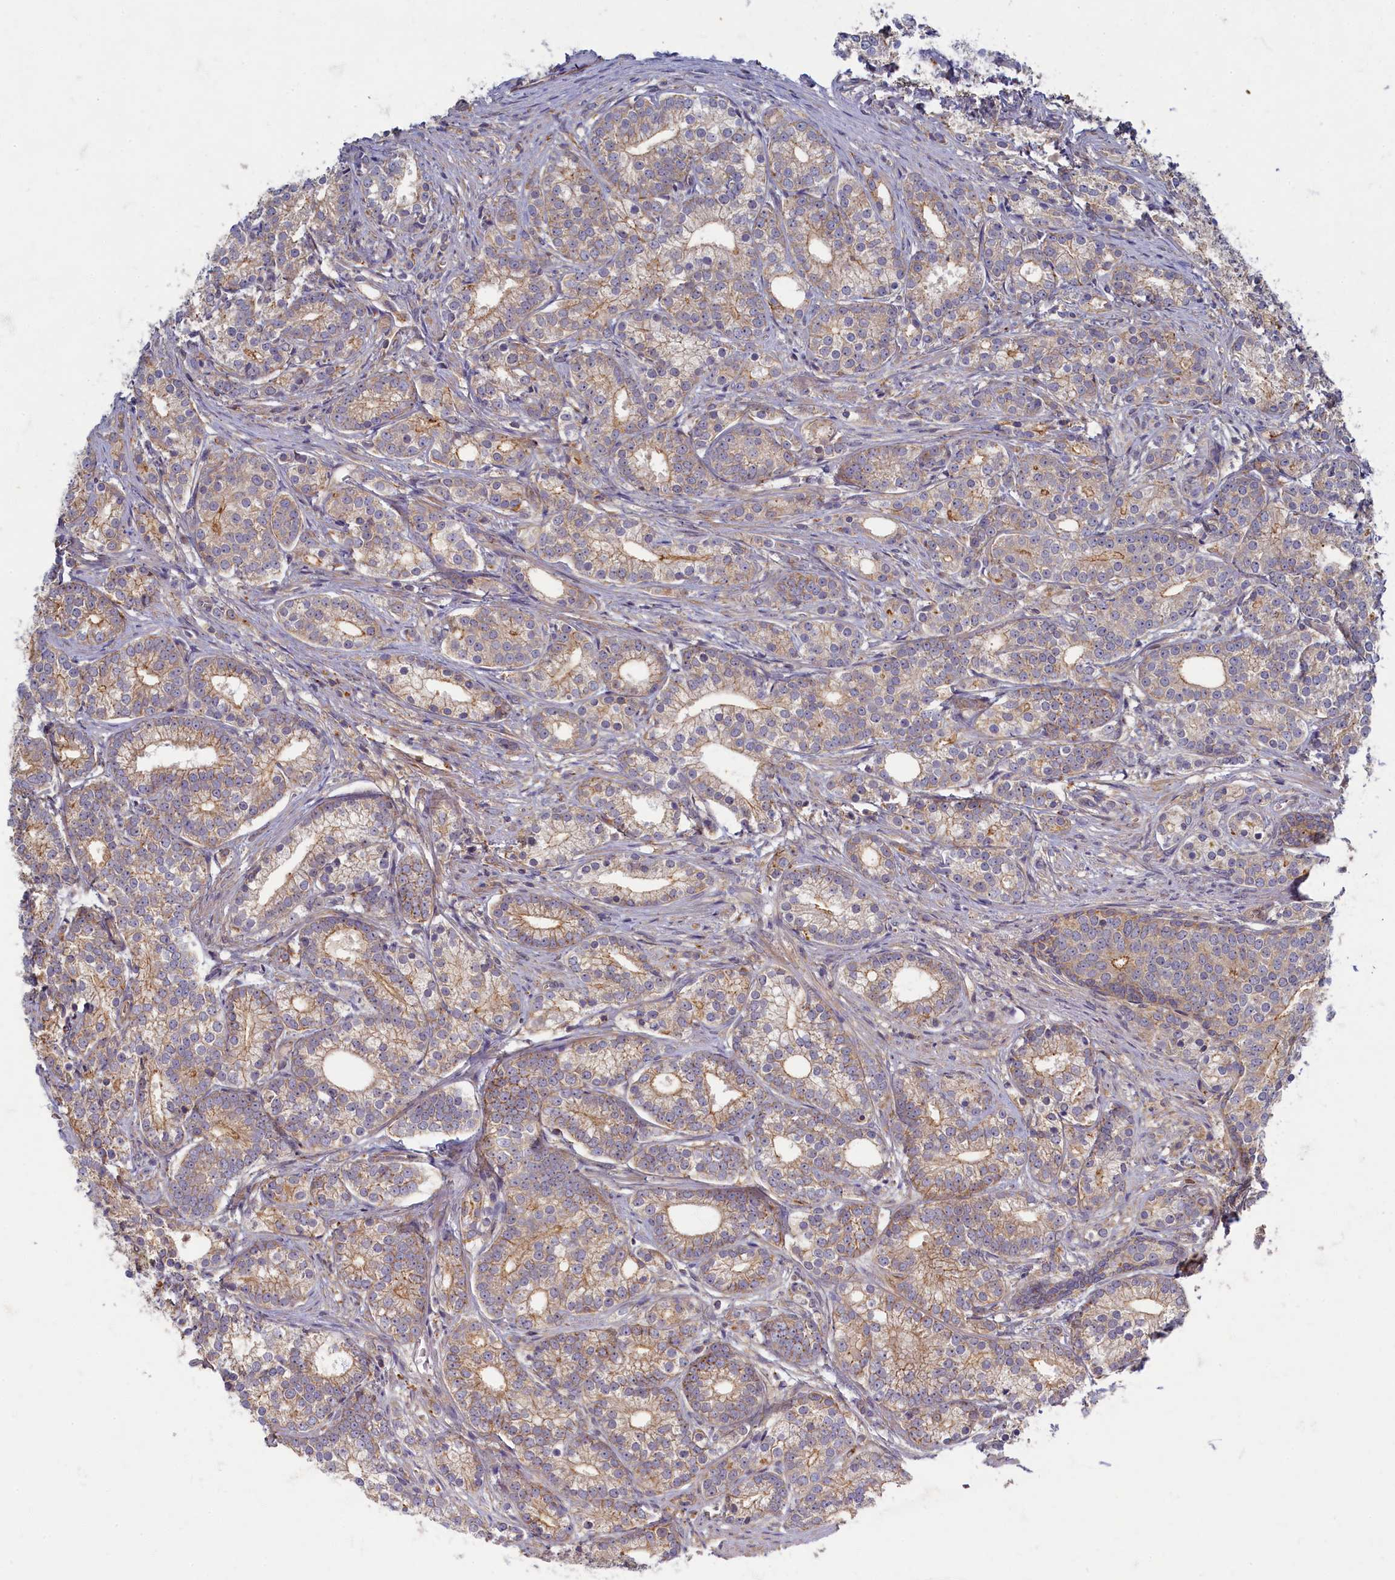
{"staining": {"intensity": "moderate", "quantity": "25%-75%", "location": "cytoplasmic/membranous"}, "tissue": "prostate cancer", "cell_type": "Tumor cells", "image_type": "cancer", "snomed": [{"axis": "morphology", "description": "Adenocarcinoma, Low grade"}, {"axis": "topography", "description": "Prostate"}], "caption": "Tumor cells reveal moderate cytoplasmic/membranous expression in approximately 25%-75% of cells in prostate cancer.", "gene": "PSMG2", "patient": {"sex": "male", "age": 71}}